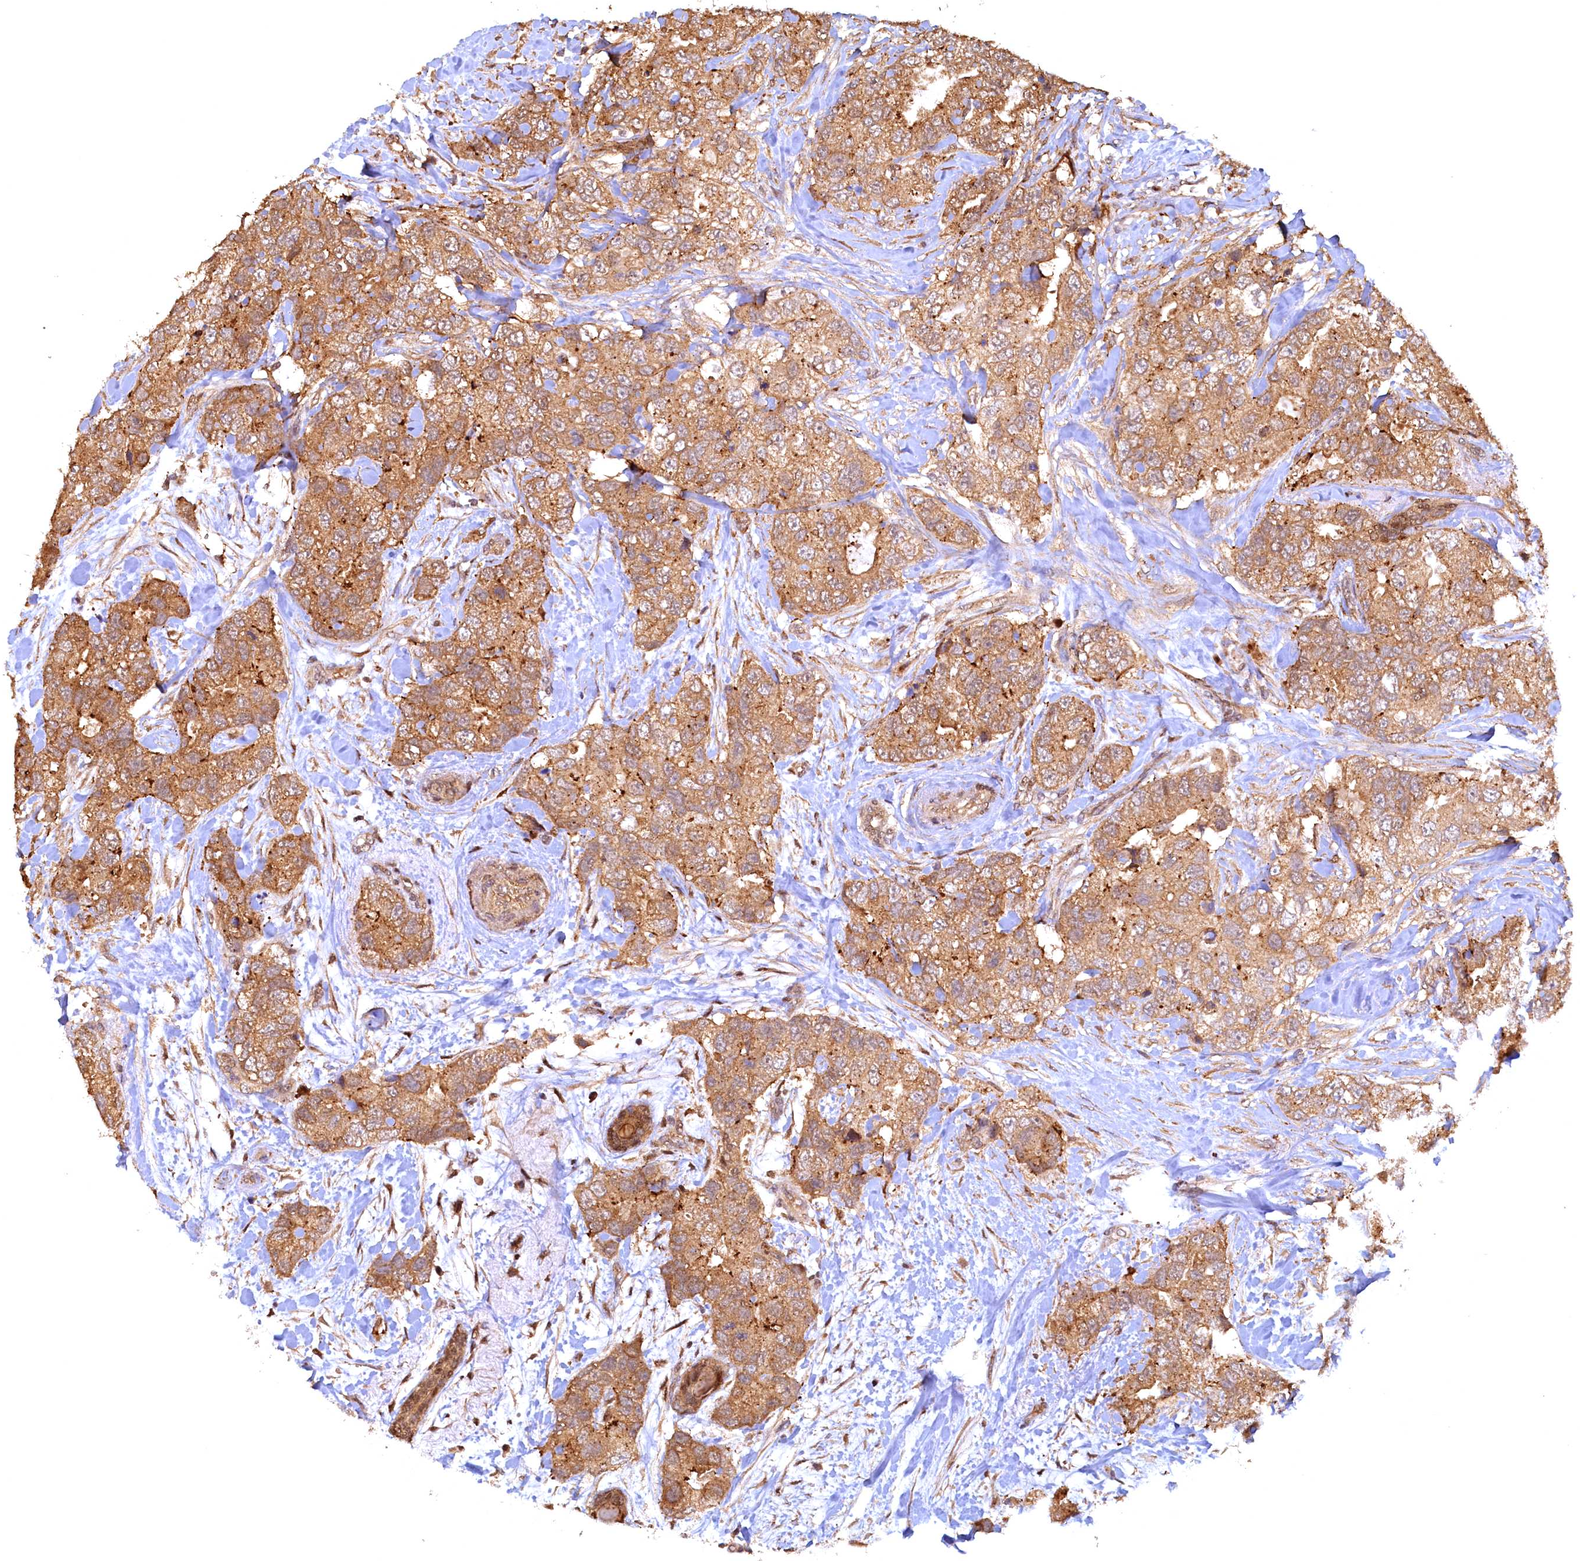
{"staining": {"intensity": "moderate", "quantity": ">75%", "location": "cytoplasmic/membranous"}, "tissue": "breast cancer", "cell_type": "Tumor cells", "image_type": "cancer", "snomed": [{"axis": "morphology", "description": "Duct carcinoma"}, {"axis": "topography", "description": "Breast"}], "caption": "Approximately >75% of tumor cells in human infiltrating ductal carcinoma (breast) reveal moderate cytoplasmic/membranous protein positivity as visualized by brown immunohistochemical staining.", "gene": "UBL7", "patient": {"sex": "female", "age": 62}}